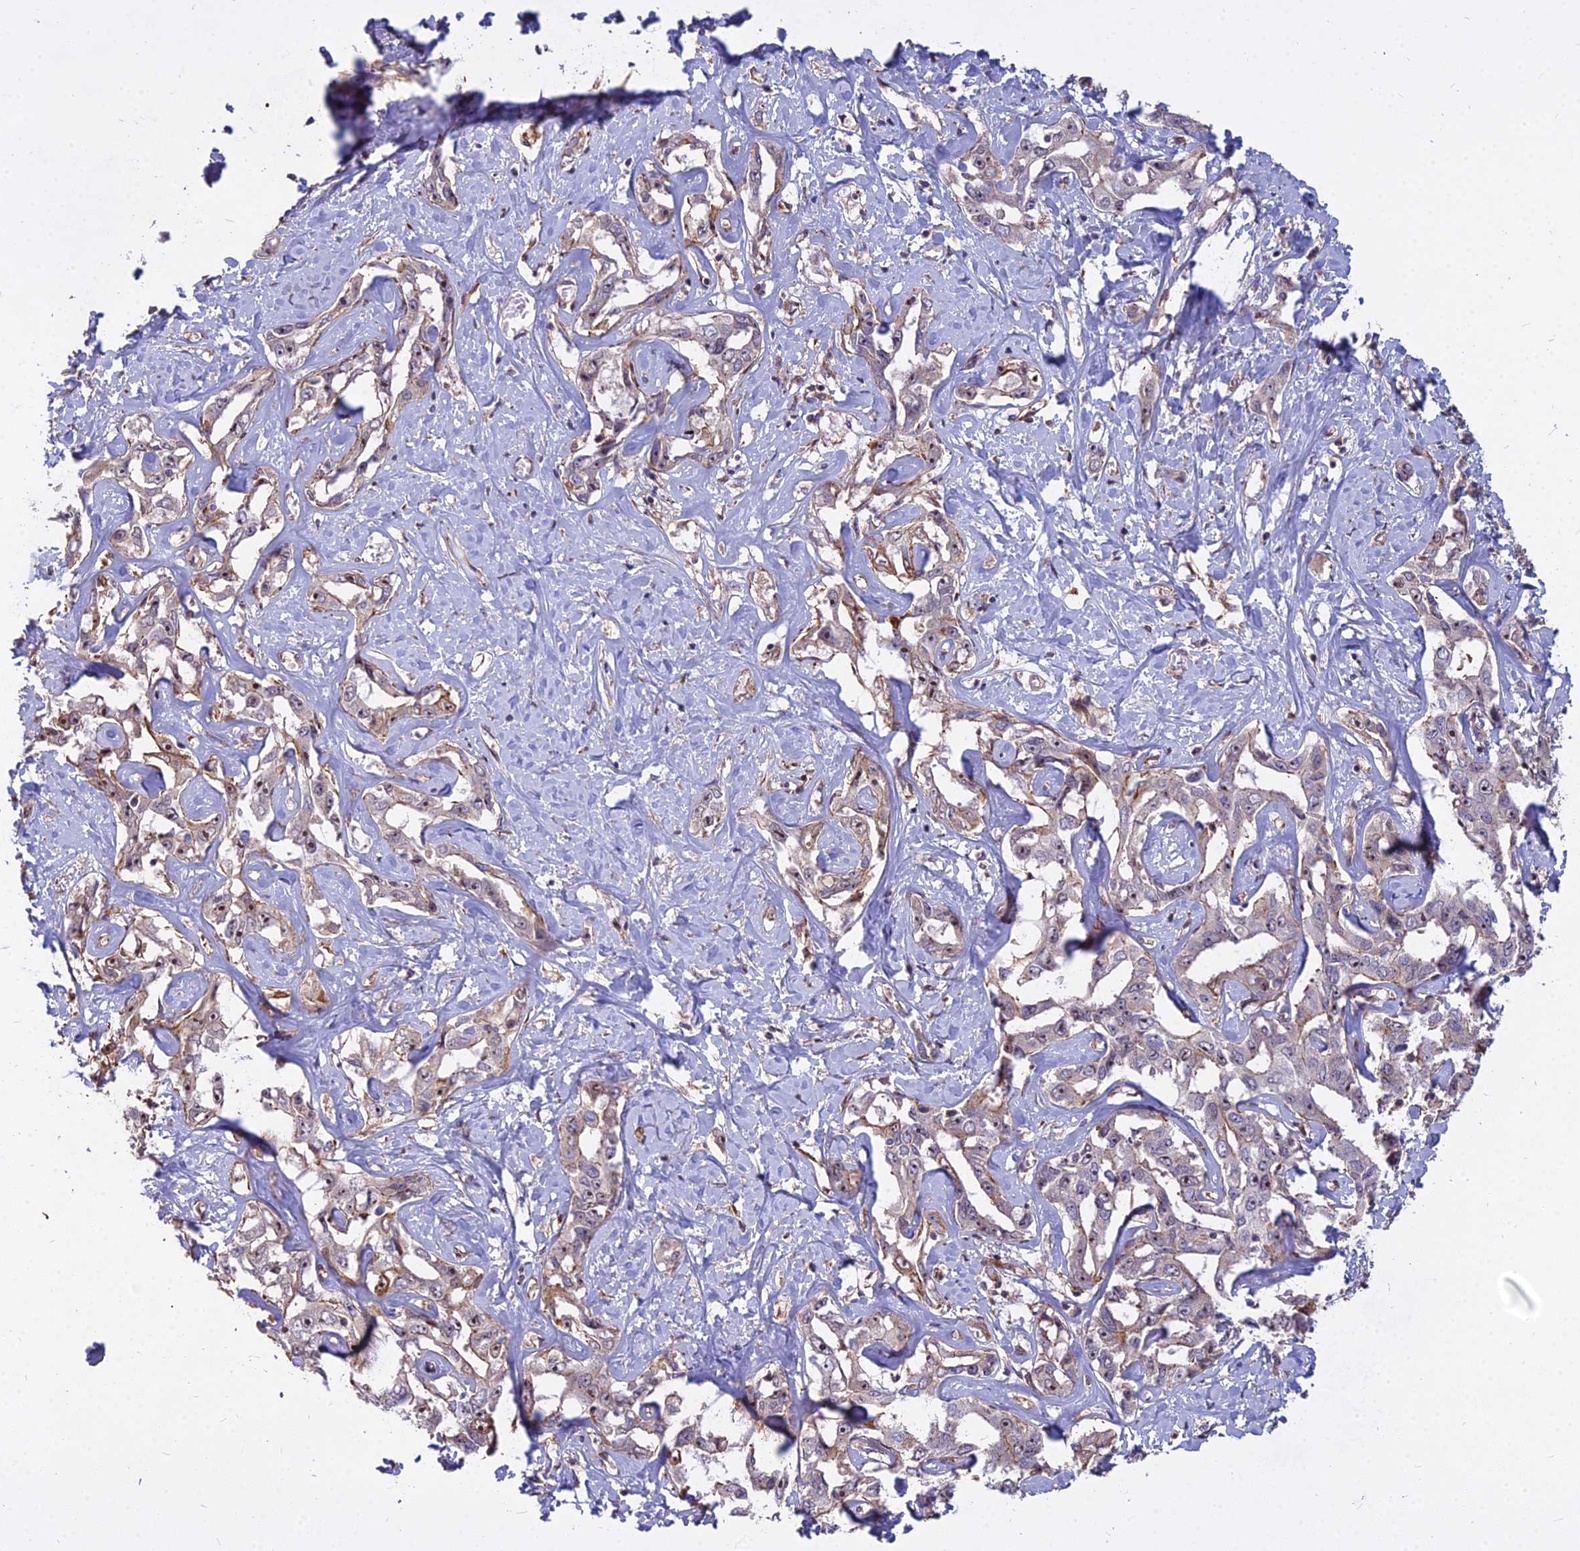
{"staining": {"intensity": "moderate", "quantity": "<25%", "location": "cytoplasmic/membranous,nuclear"}, "tissue": "liver cancer", "cell_type": "Tumor cells", "image_type": "cancer", "snomed": [{"axis": "morphology", "description": "Cholangiocarcinoma"}, {"axis": "topography", "description": "Liver"}], "caption": "Immunohistochemical staining of human liver cancer shows low levels of moderate cytoplasmic/membranous and nuclear expression in approximately <25% of tumor cells. The staining was performed using DAB, with brown indicating positive protein expression. Nuclei are stained blue with hematoxylin.", "gene": "TCEA3", "patient": {"sex": "male", "age": 59}}